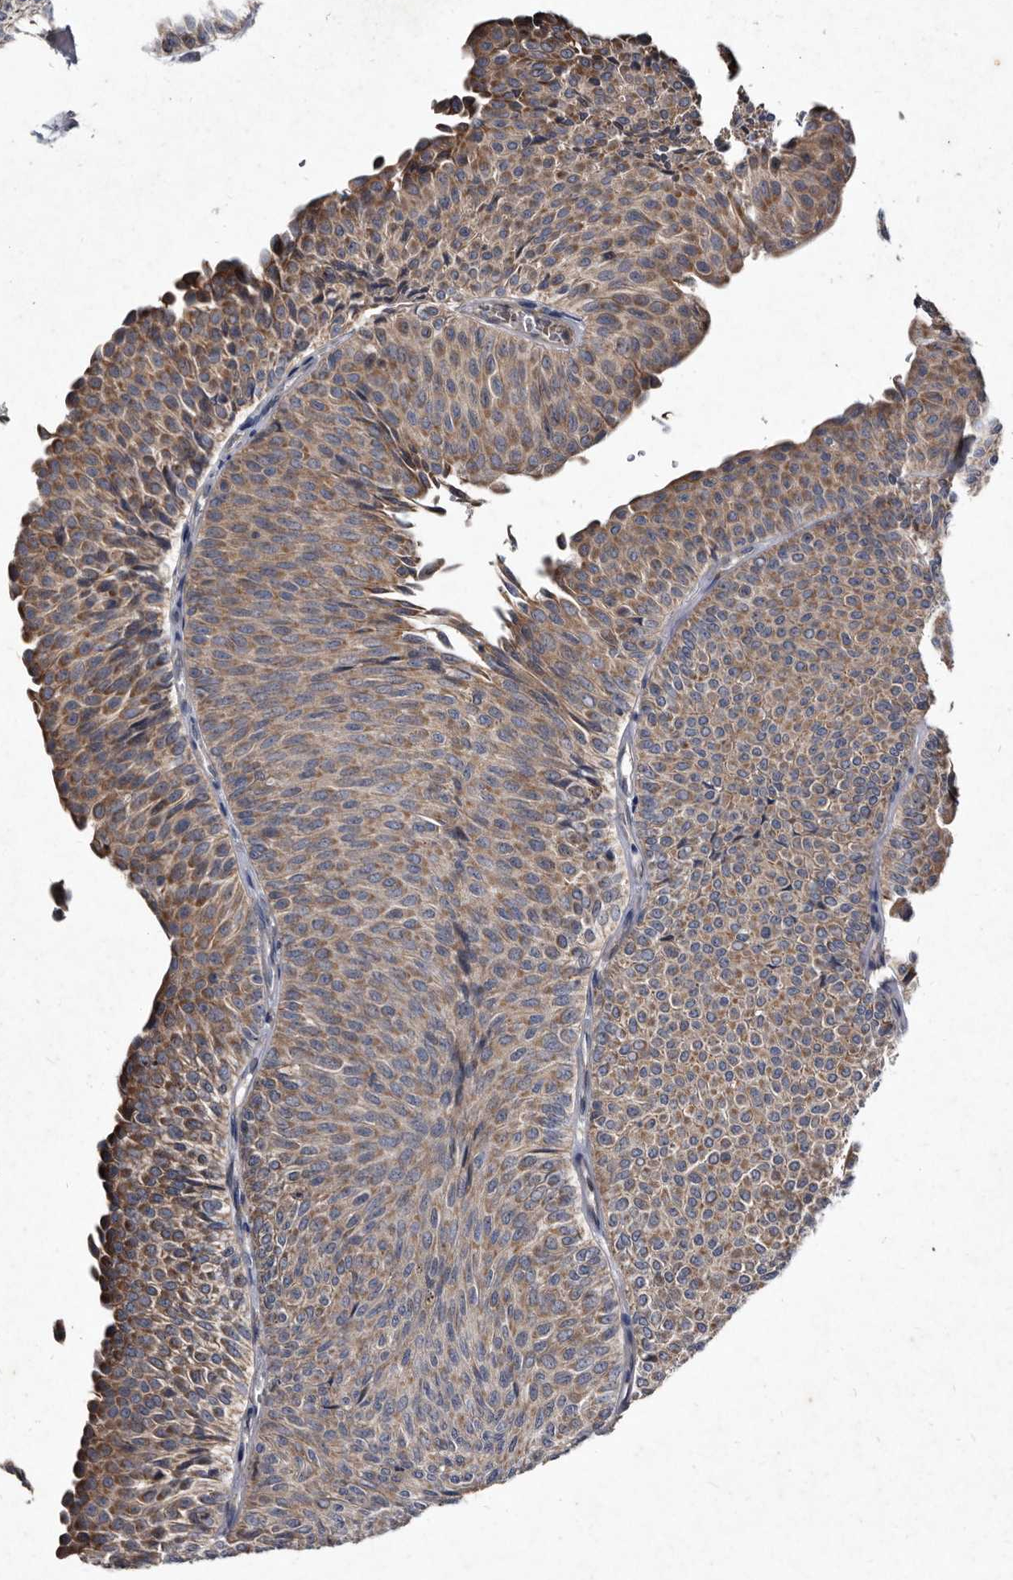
{"staining": {"intensity": "moderate", "quantity": ">75%", "location": "cytoplasmic/membranous"}, "tissue": "urothelial cancer", "cell_type": "Tumor cells", "image_type": "cancer", "snomed": [{"axis": "morphology", "description": "Urothelial carcinoma, Low grade"}, {"axis": "topography", "description": "Urinary bladder"}], "caption": "Immunohistochemical staining of urothelial cancer shows moderate cytoplasmic/membranous protein staining in approximately >75% of tumor cells. (IHC, brightfield microscopy, high magnification).", "gene": "YPEL3", "patient": {"sex": "male", "age": 78}}